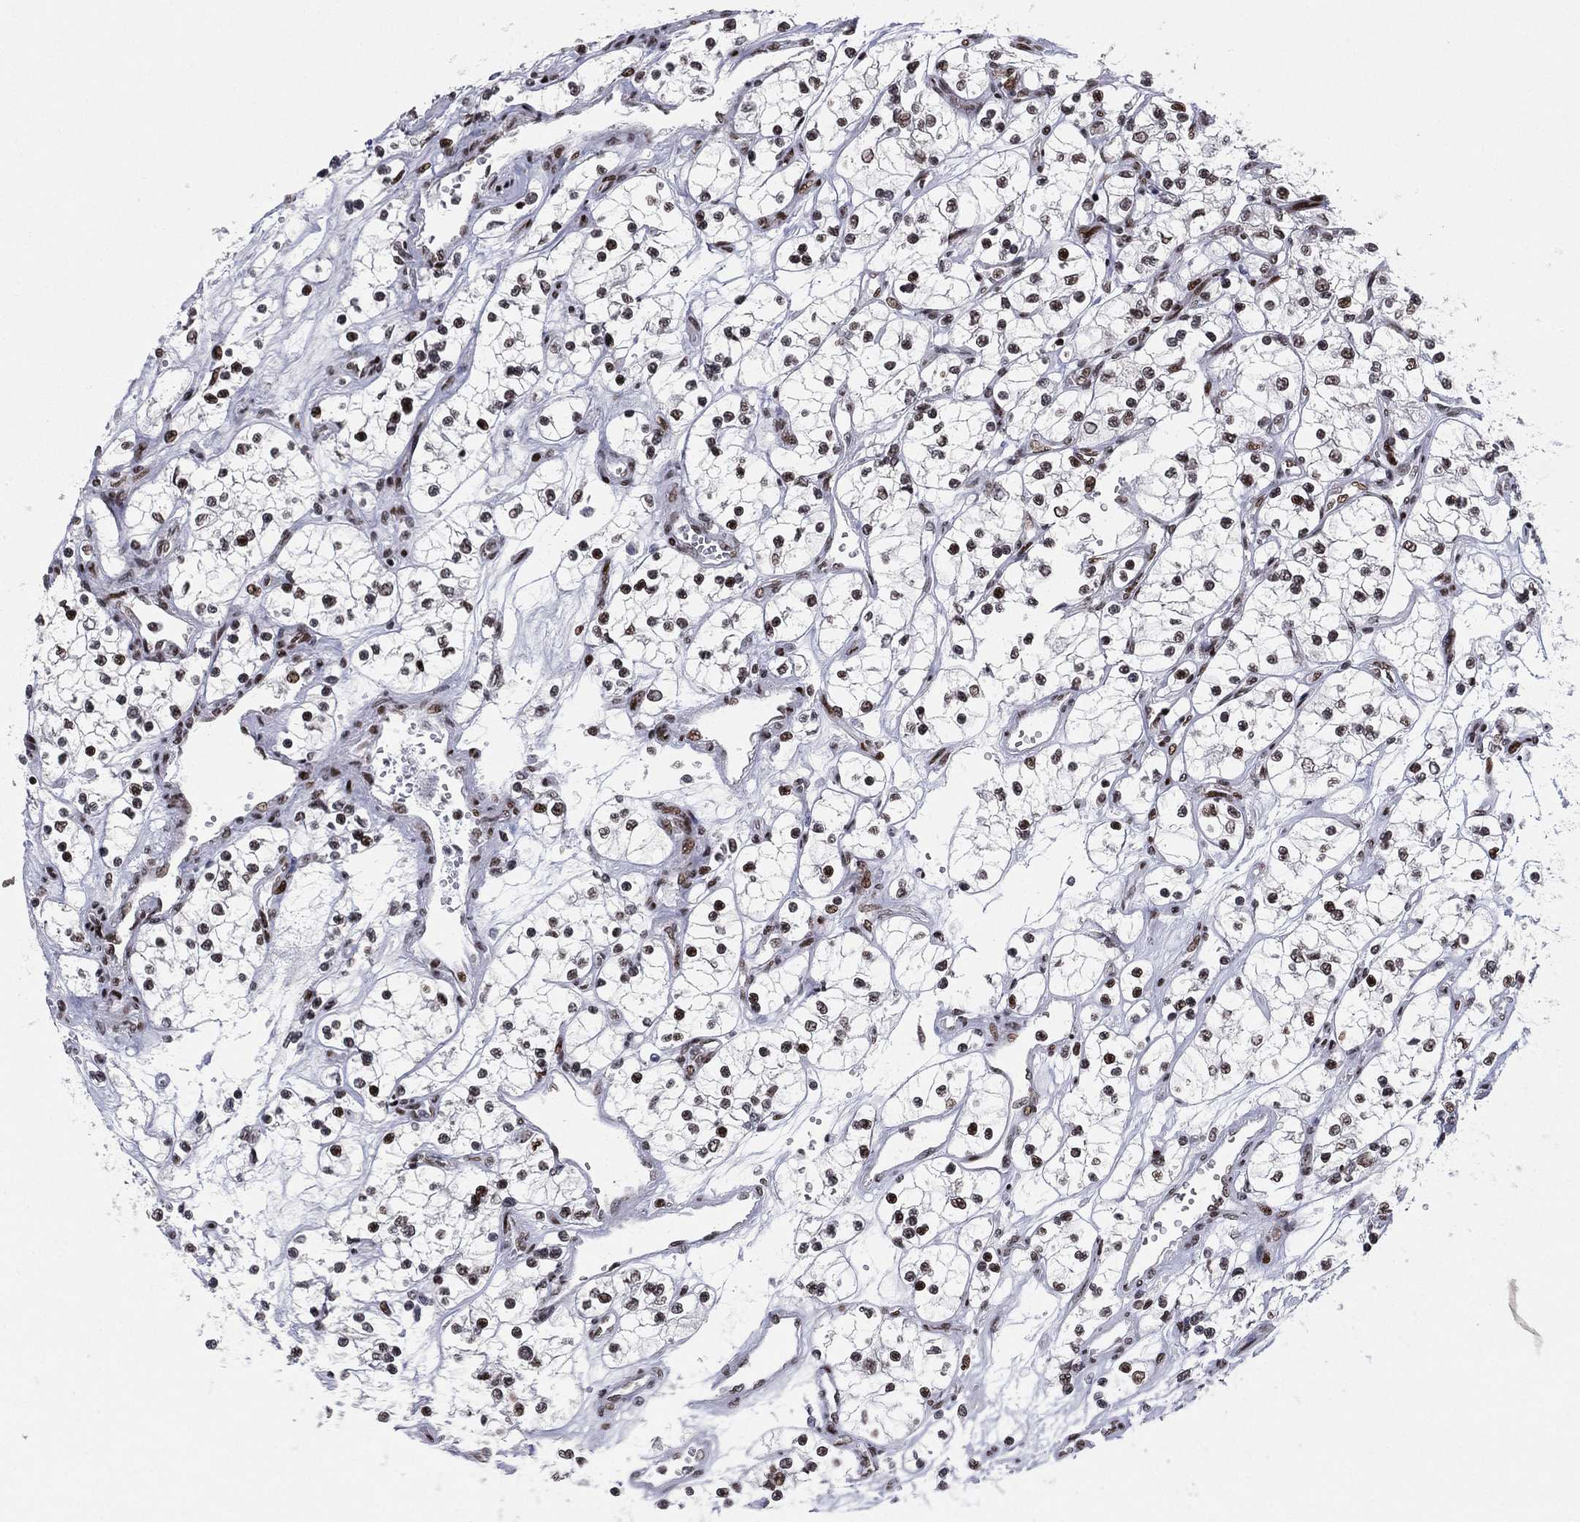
{"staining": {"intensity": "moderate", "quantity": "25%-75%", "location": "nuclear"}, "tissue": "renal cancer", "cell_type": "Tumor cells", "image_type": "cancer", "snomed": [{"axis": "morphology", "description": "Adenocarcinoma, NOS"}, {"axis": "topography", "description": "Kidney"}], "caption": "This is a histology image of immunohistochemistry (IHC) staining of renal cancer, which shows moderate positivity in the nuclear of tumor cells.", "gene": "RTF1", "patient": {"sex": "female", "age": 69}}